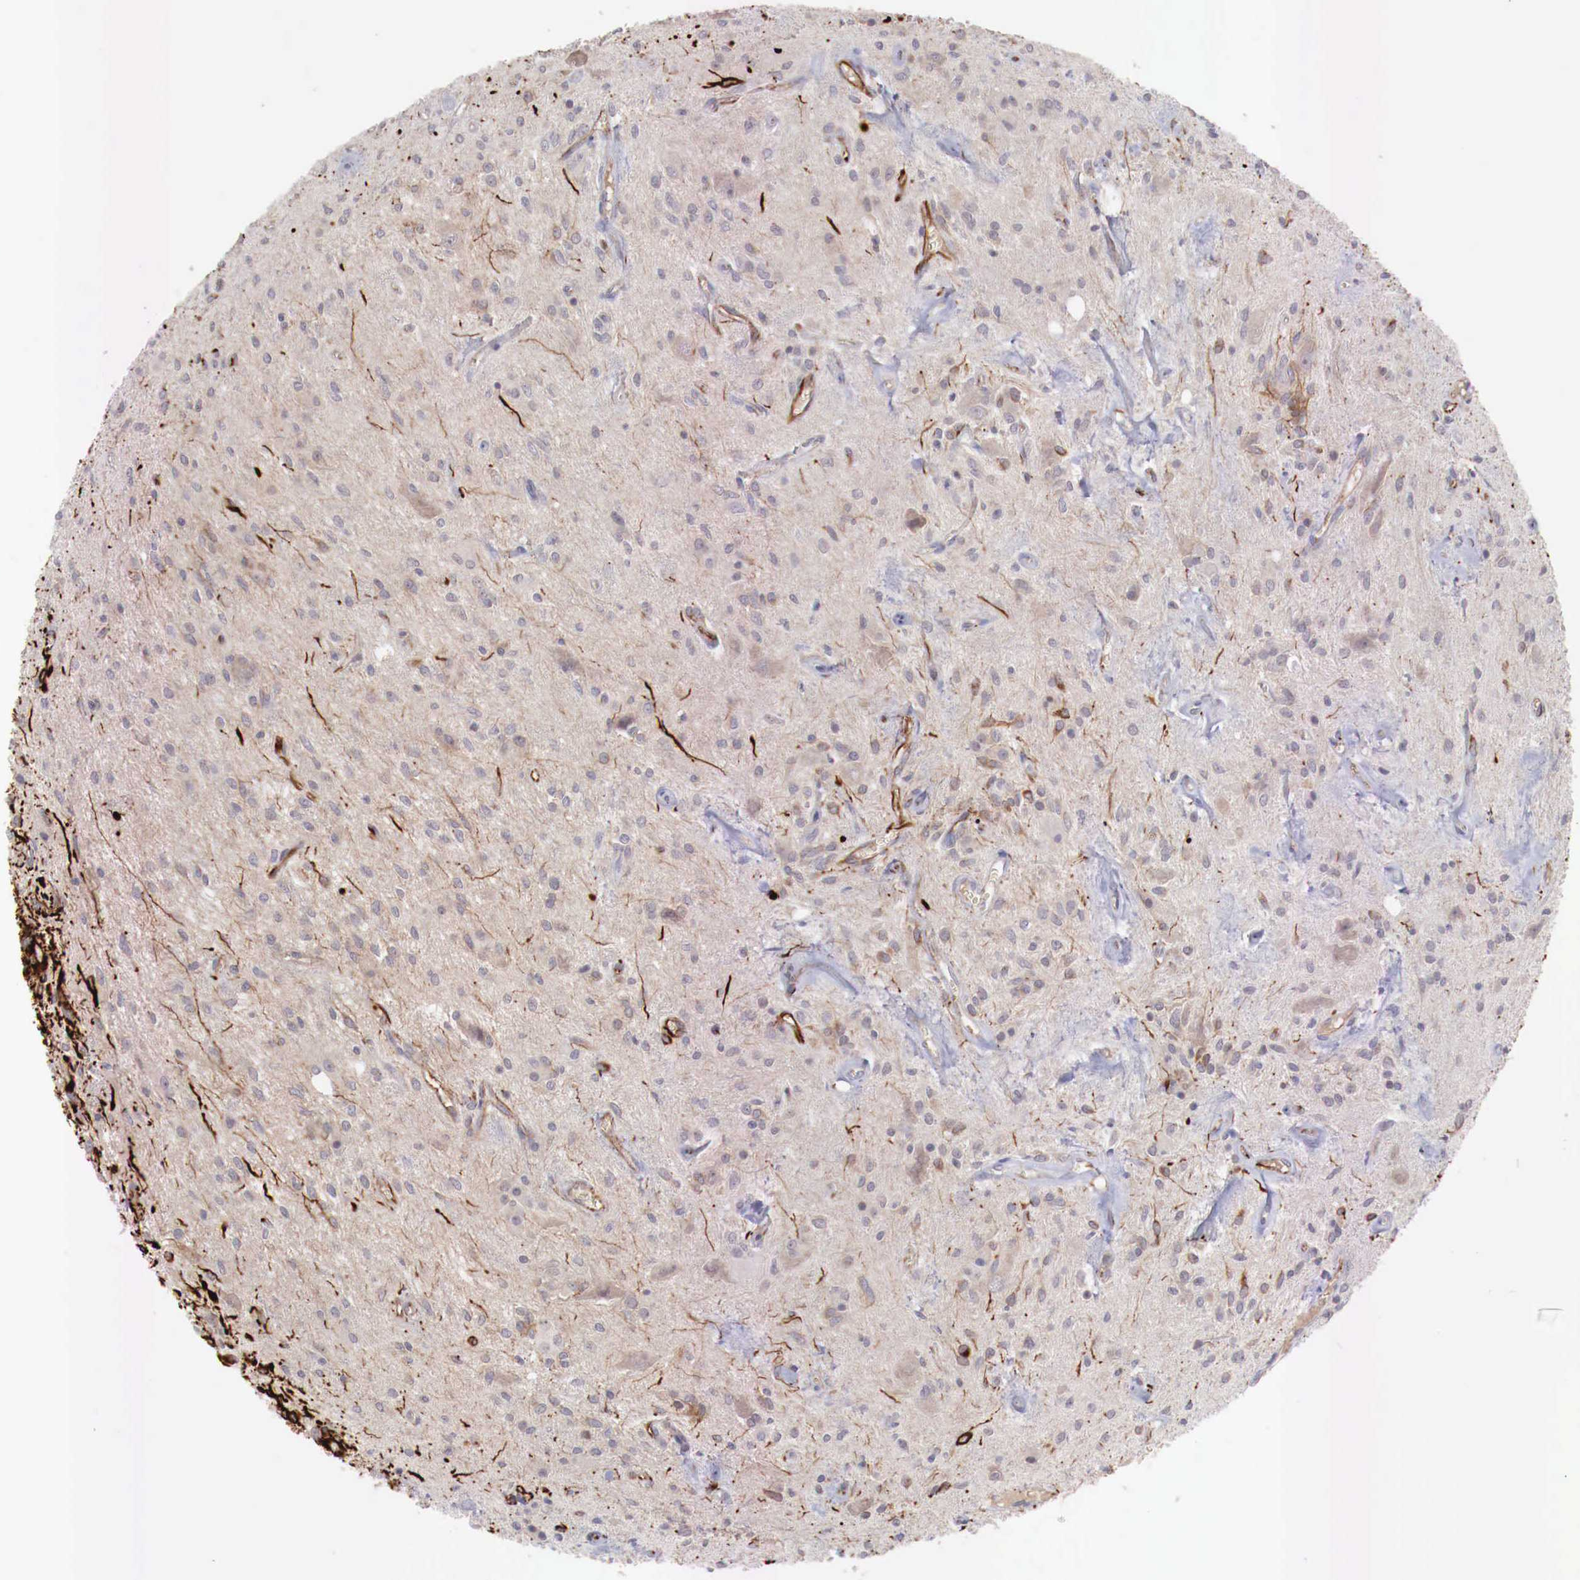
{"staining": {"intensity": "strong", "quantity": ">75%", "location": "cytoplasmic/membranous"}, "tissue": "glioma", "cell_type": "Tumor cells", "image_type": "cancer", "snomed": [{"axis": "morphology", "description": "Glioma, malignant, Low grade"}, {"axis": "topography", "description": "Brain"}], "caption": "The immunohistochemical stain labels strong cytoplasmic/membranous positivity in tumor cells of glioma tissue.", "gene": "WT1", "patient": {"sex": "female", "age": 15}}